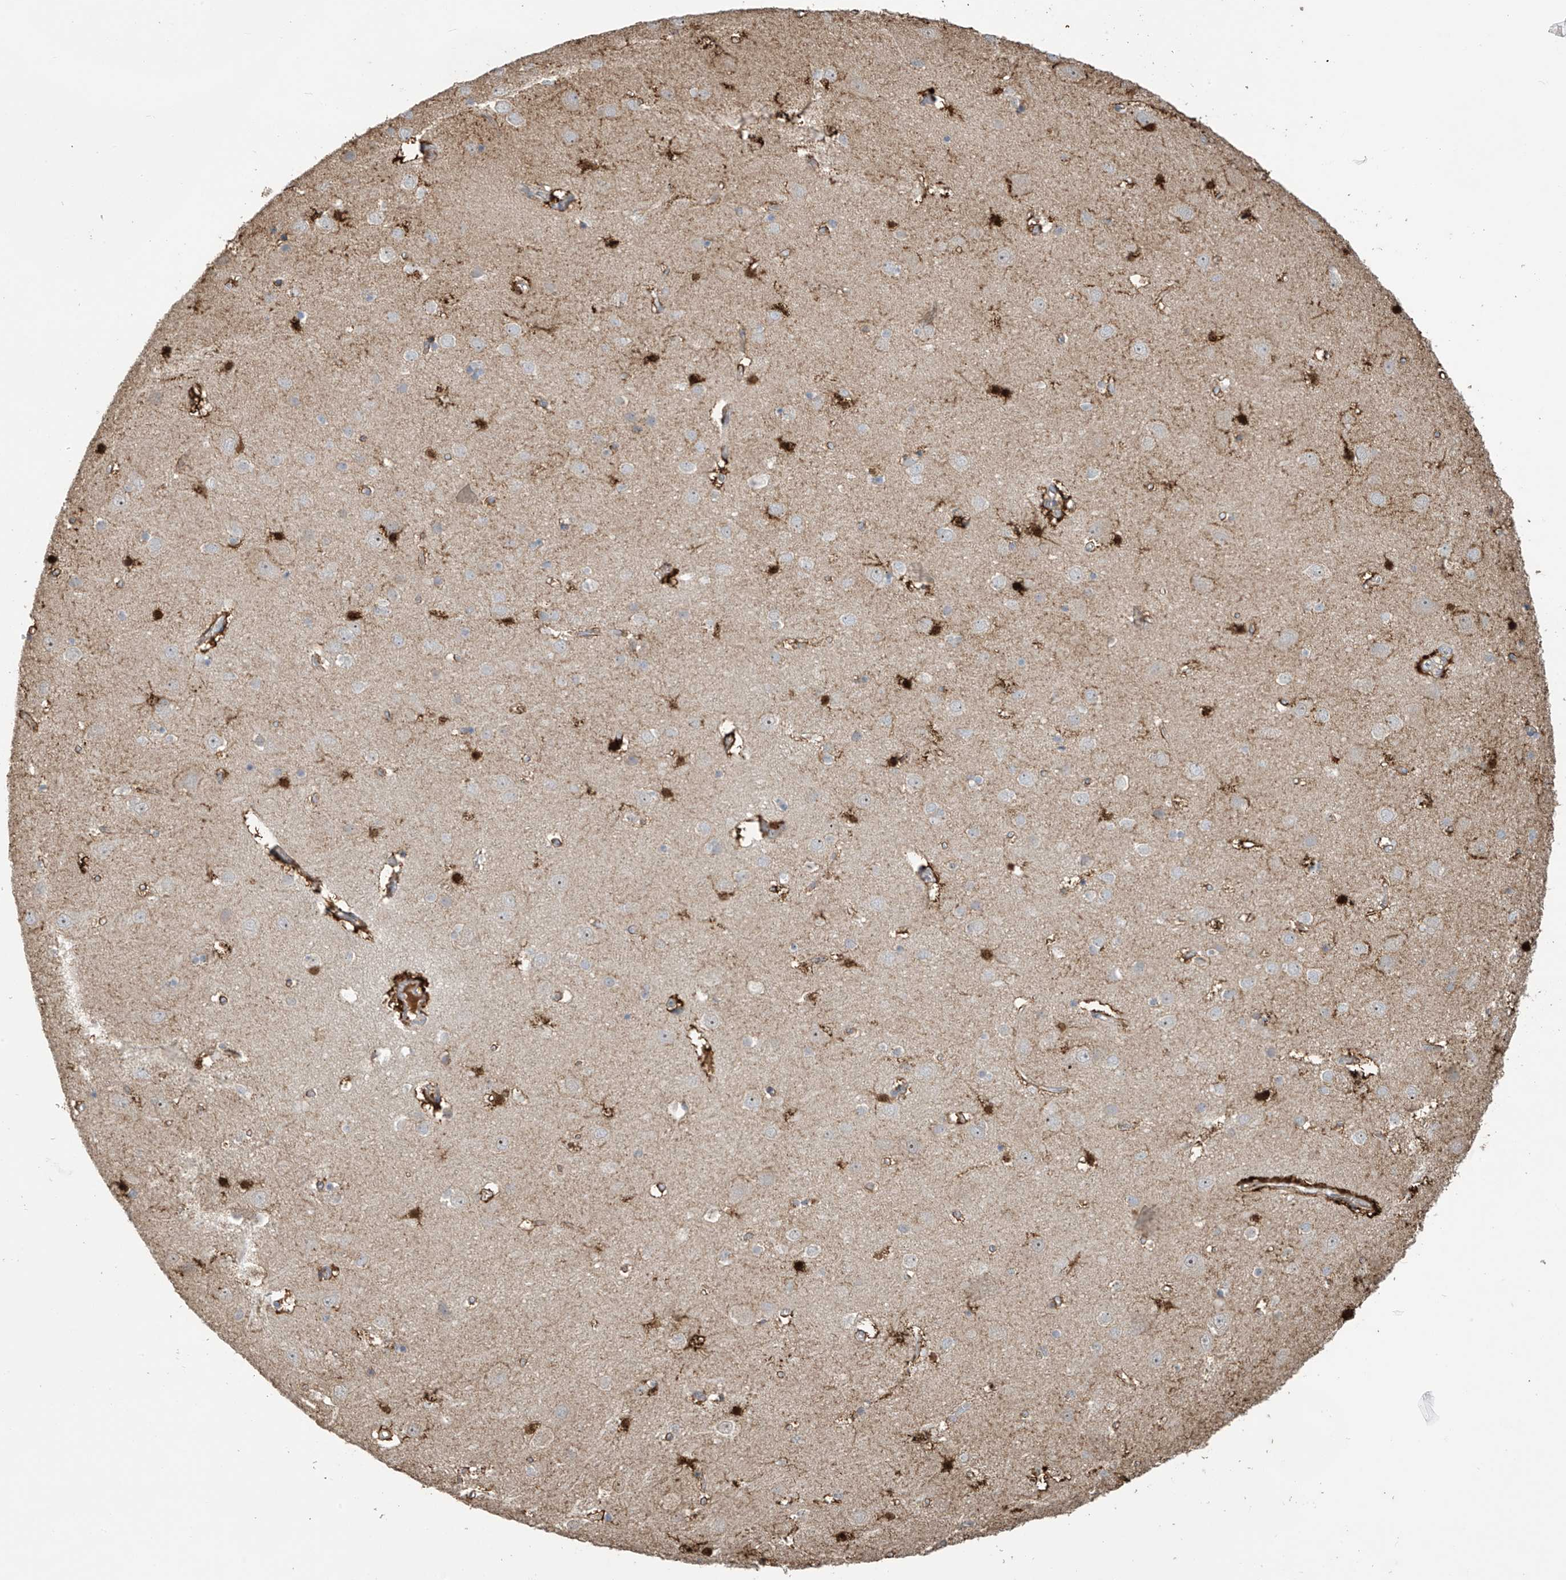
{"staining": {"intensity": "negative", "quantity": "none", "location": "none"}, "tissue": "cerebral cortex", "cell_type": "Endothelial cells", "image_type": "normal", "snomed": [{"axis": "morphology", "description": "Normal tissue, NOS"}, {"axis": "topography", "description": "Cerebral cortex"}], "caption": "This is an IHC image of normal human cerebral cortex. There is no positivity in endothelial cells.", "gene": "SLFN14", "patient": {"sex": "male", "age": 54}}